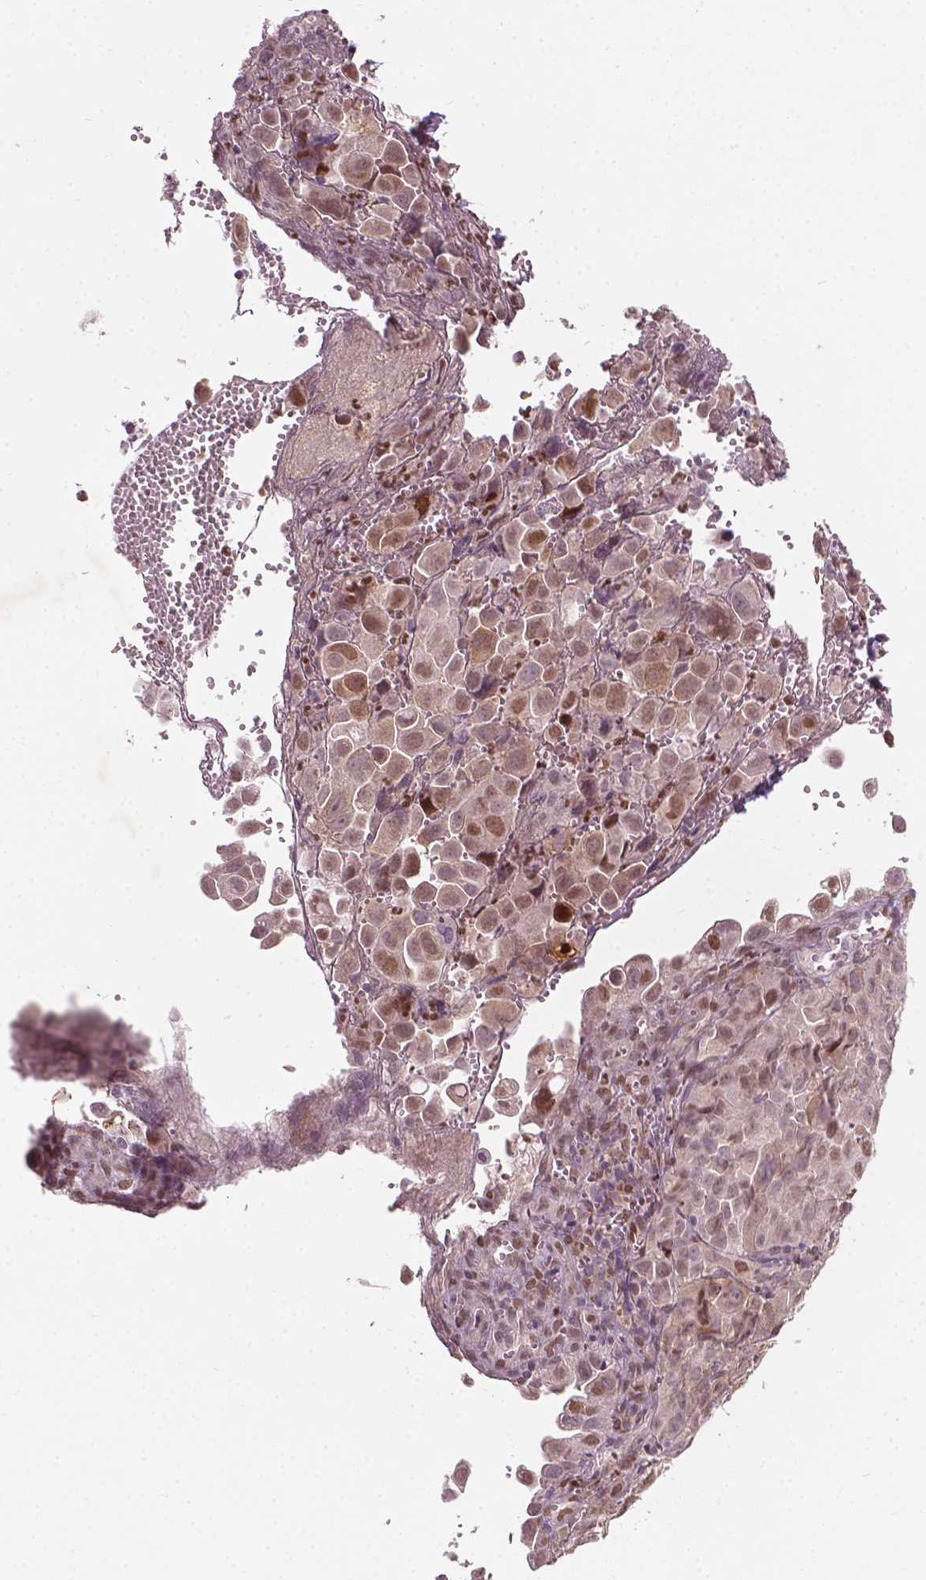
{"staining": {"intensity": "moderate", "quantity": ">75%", "location": "cytoplasmic/membranous,nuclear"}, "tissue": "cervical cancer", "cell_type": "Tumor cells", "image_type": "cancer", "snomed": [{"axis": "morphology", "description": "Squamous cell carcinoma, NOS"}, {"axis": "topography", "description": "Cervix"}], "caption": "Squamous cell carcinoma (cervical) tissue exhibits moderate cytoplasmic/membranous and nuclear expression in about >75% of tumor cells, visualized by immunohistochemistry.", "gene": "NFAT5", "patient": {"sex": "female", "age": 55}}